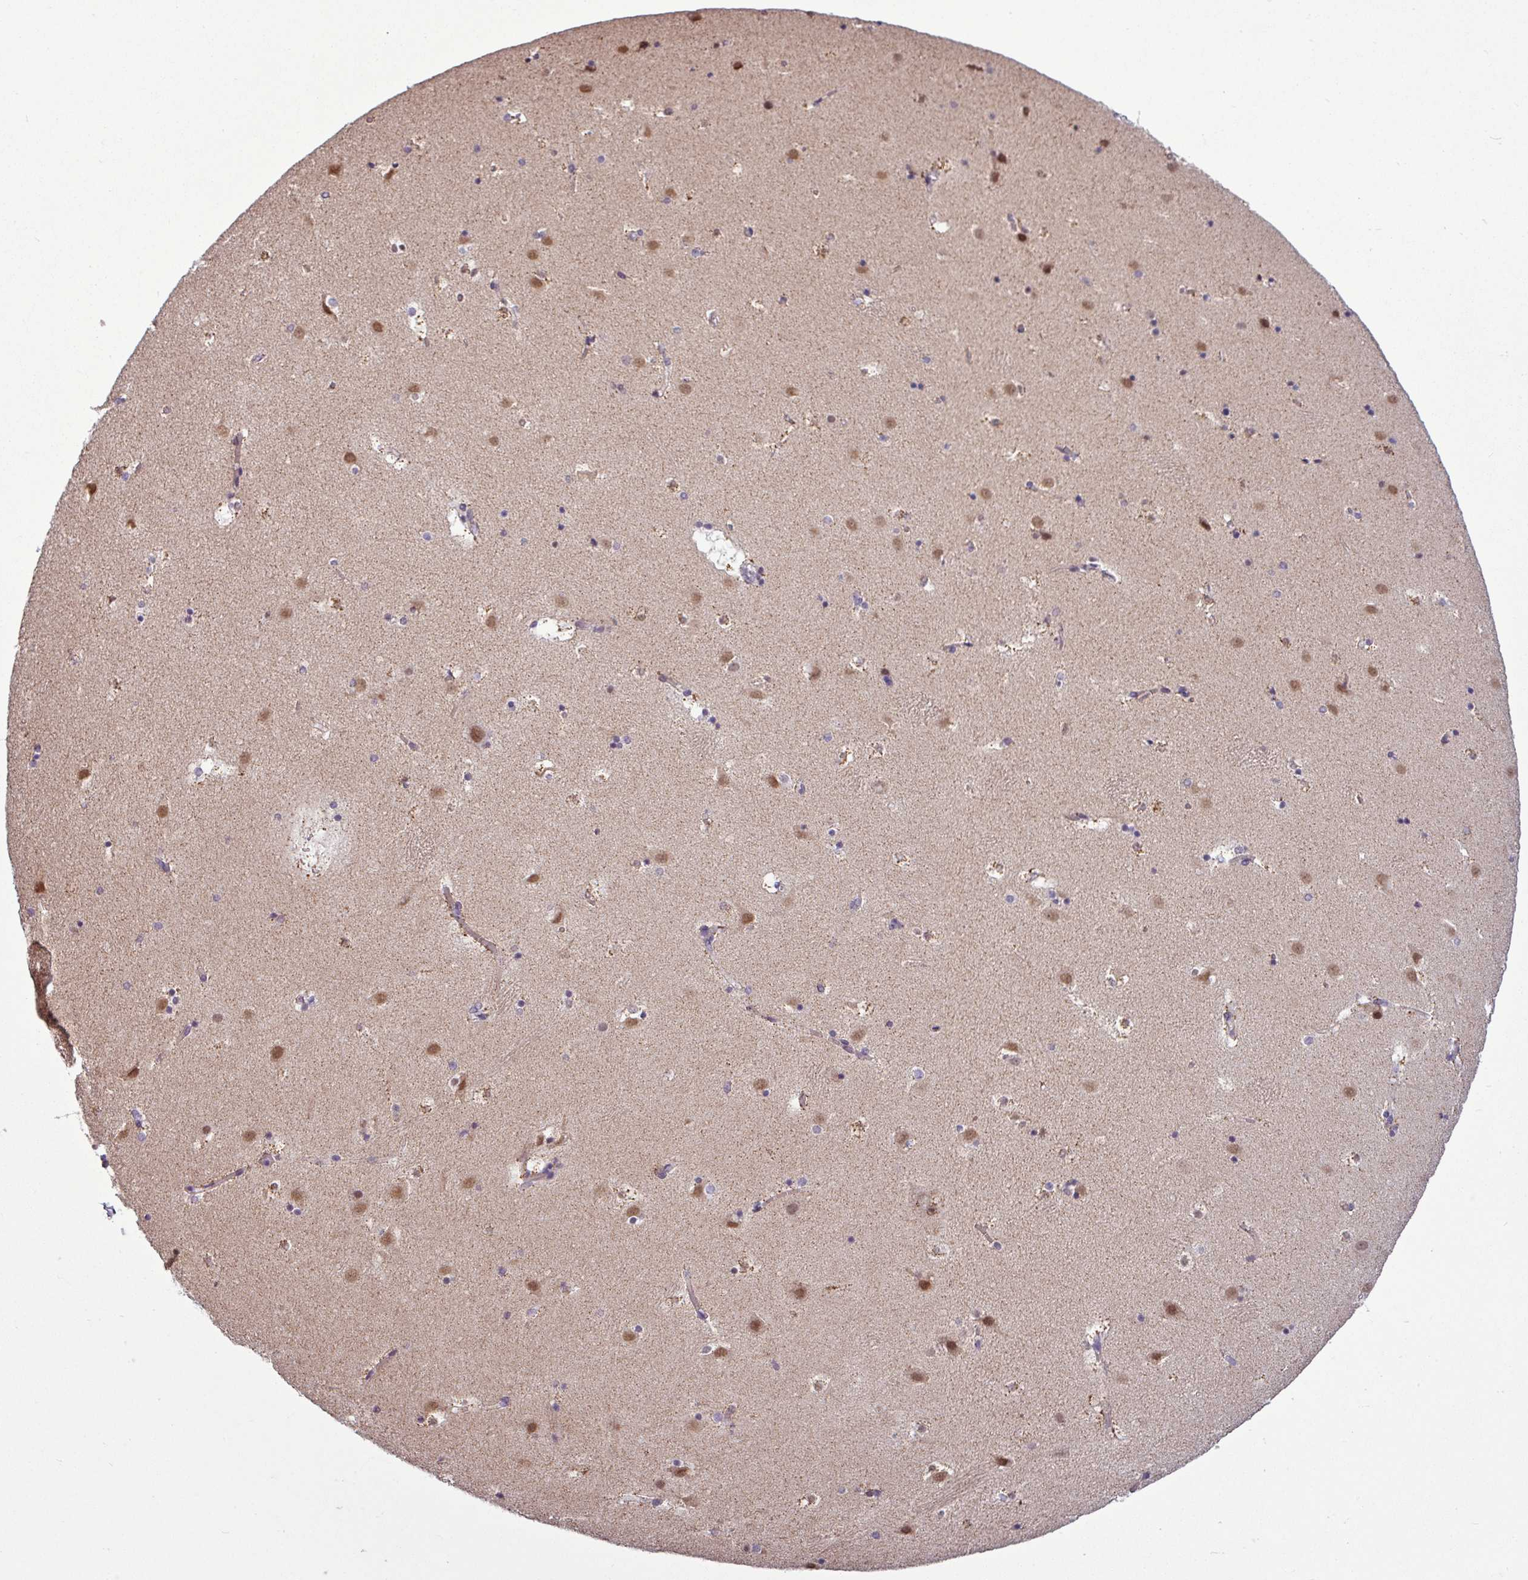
{"staining": {"intensity": "negative", "quantity": "none", "location": "none"}, "tissue": "caudate", "cell_type": "Glial cells", "image_type": "normal", "snomed": [{"axis": "morphology", "description": "Normal tissue, NOS"}, {"axis": "topography", "description": "Lateral ventricle wall"}], "caption": "Human caudate stained for a protein using immunohistochemistry (IHC) demonstrates no staining in glial cells.", "gene": "GPT2", "patient": {"sex": "male", "age": 45}}